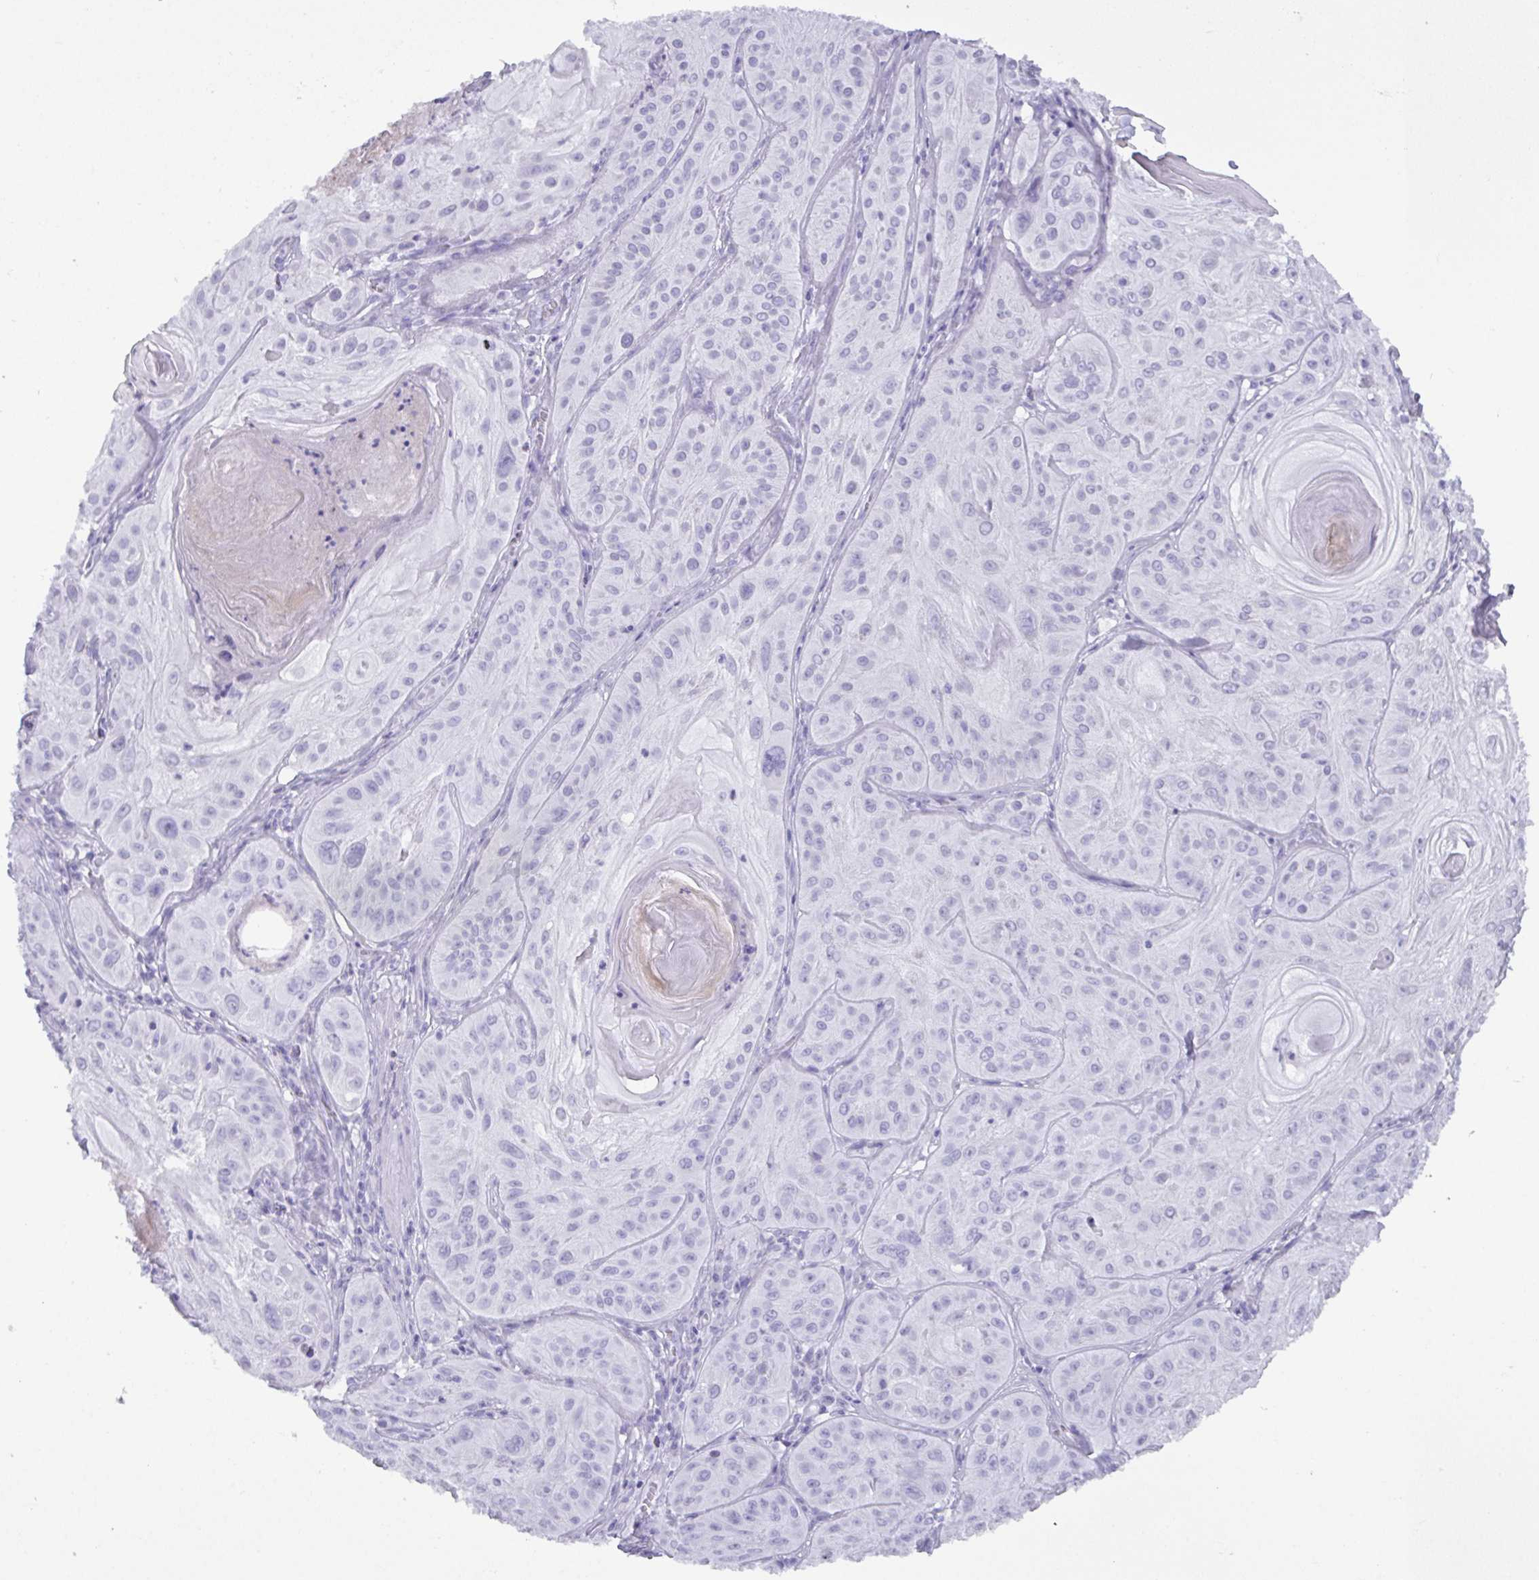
{"staining": {"intensity": "negative", "quantity": "none", "location": "none"}, "tissue": "skin cancer", "cell_type": "Tumor cells", "image_type": "cancer", "snomed": [{"axis": "morphology", "description": "Squamous cell carcinoma, NOS"}, {"axis": "topography", "description": "Skin"}], "caption": "Tumor cells are negative for brown protein staining in skin squamous cell carcinoma.", "gene": "C4orf33", "patient": {"sex": "male", "age": 85}}